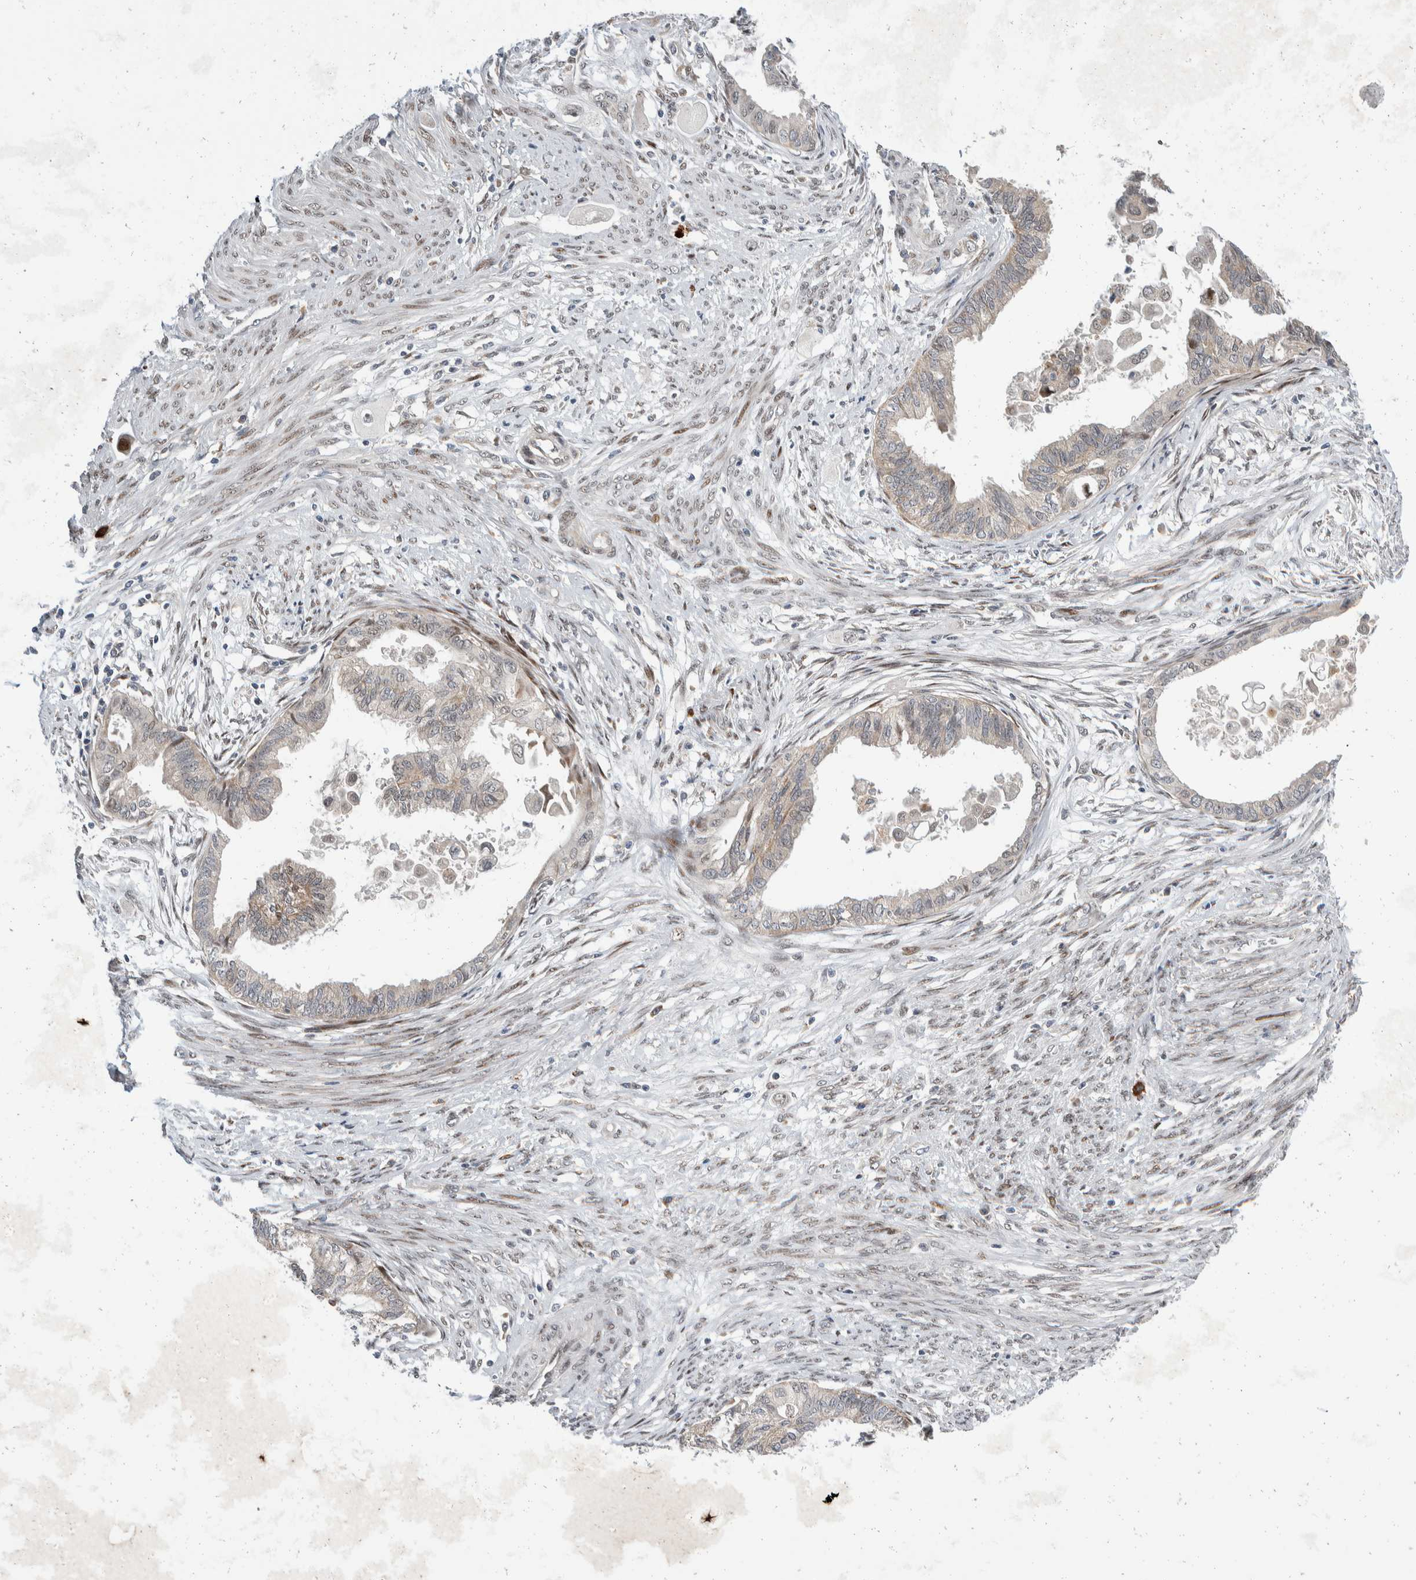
{"staining": {"intensity": "weak", "quantity": "<25%", "location": "nuclear"}, "tissue": "cervical cancer", "cell_type": "Tumor cells", "image_type": "cancer", "snomed": [{"axis": "morphology", "description": "Normal tissue, NOS"}, {"axis": "morphology", "description": "Adenocarcinoma, NOS"}, {"axis": "topography", "description": "Cervix"}, {"axis": "topography", "description": "Endometrium"}], "caption": "DAB immunohistochemical staining of adenocarcinoma (cervical) exhibits no significant positivity in tumor cells. Nuclei are stained in blue.", "gene": "ZNF703", "patient": {"sex": "female", "age": 86}}